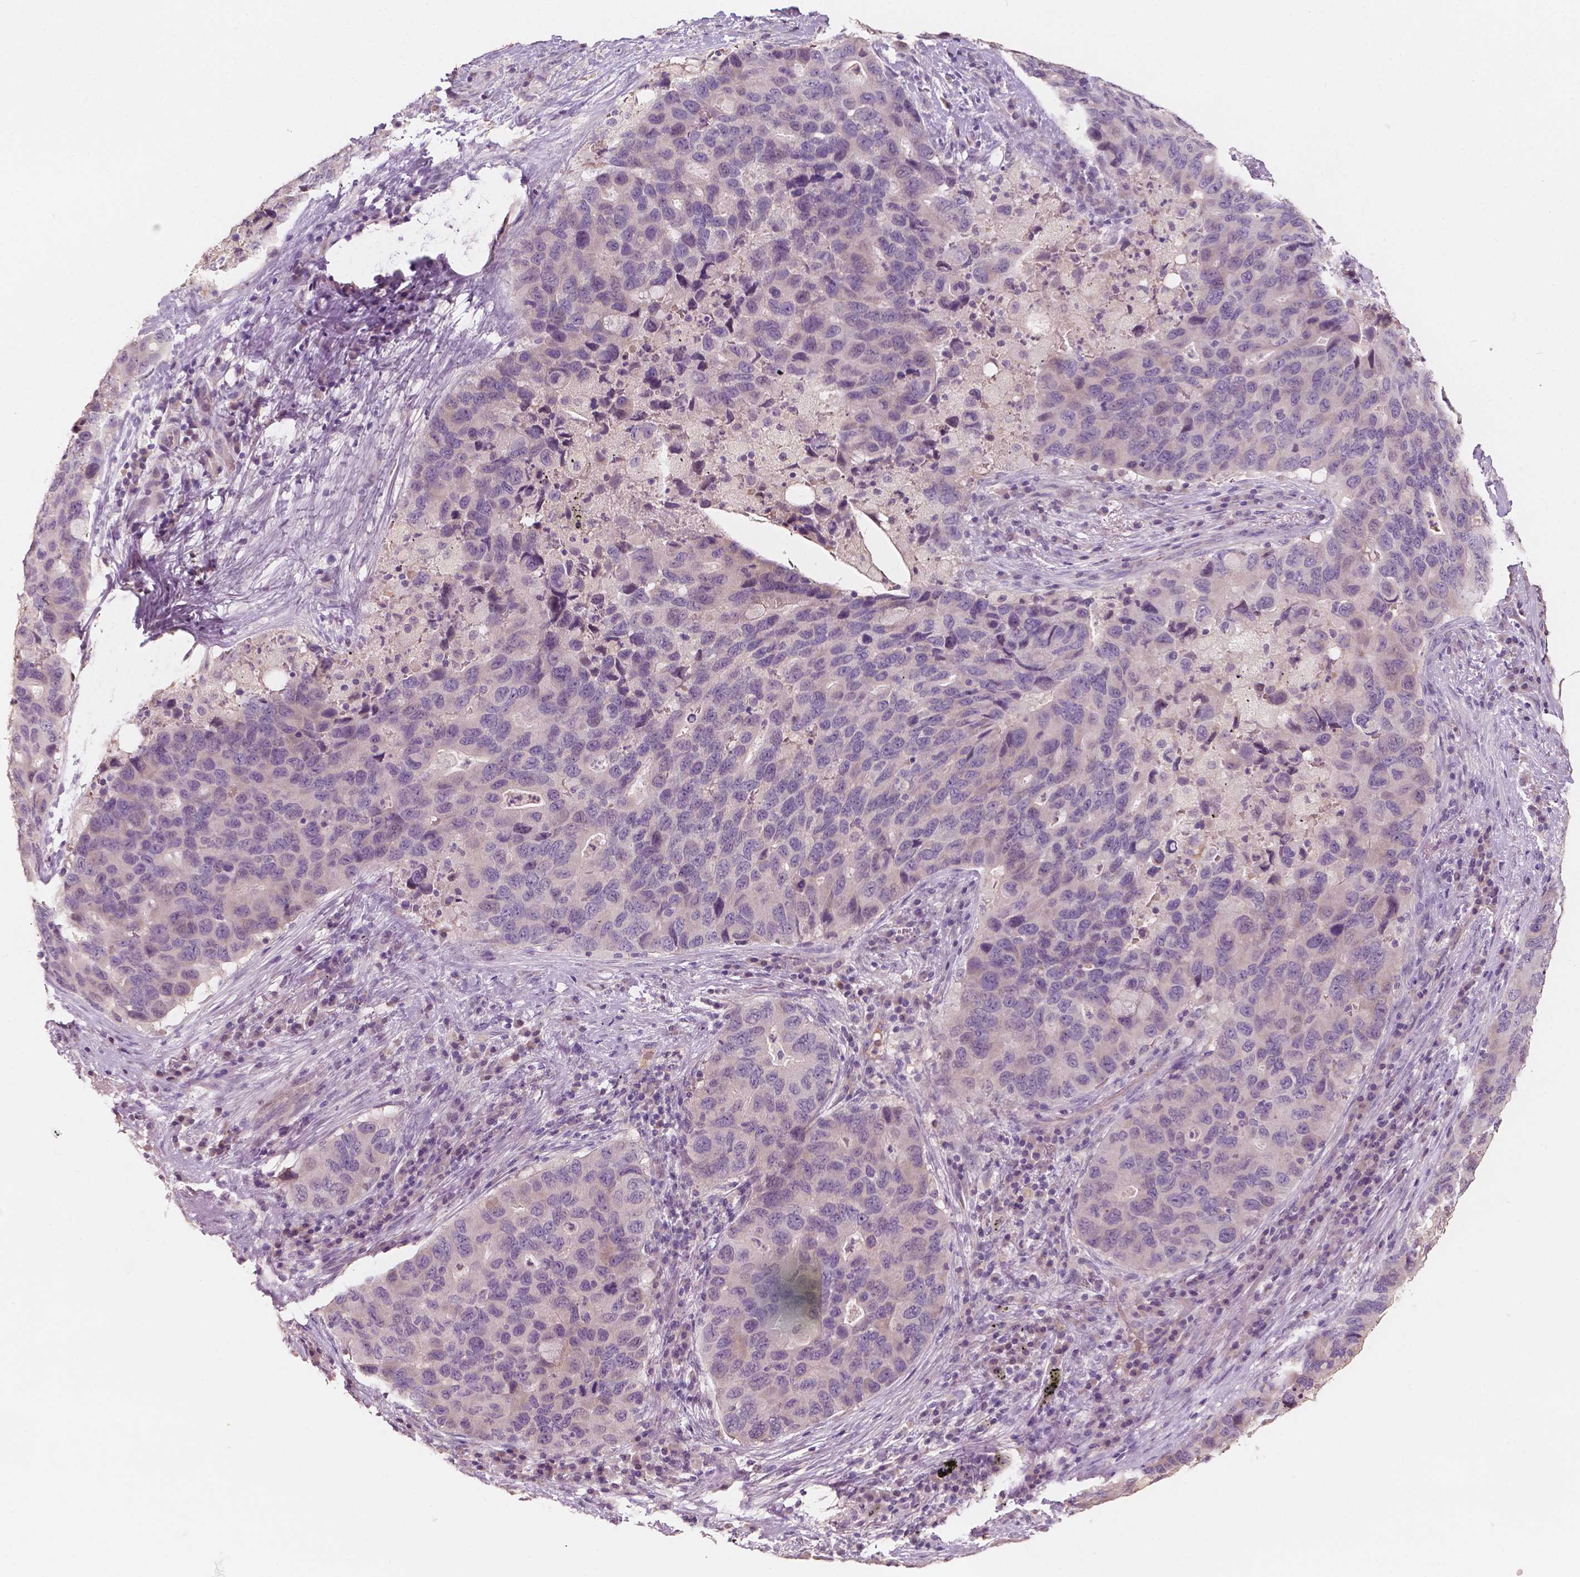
{"staining": {"intensity": "negative", "quantity": "none", "location": "none"}, "tissue": "lung cancer", "cell_type": "Tumor cells", "image_type": "cancer", "snomed": [{"axis": "morphology", "description": "Adenocarcinoma, NOS"}, {"axis": "morphology", "description": "Adenocarcinoma, metastatic, NOS"}, {"axis": "topography", "description": "Lymph node"}, {"axis": "topography", "description": "Lung"}], "caption": "DAB immunohistochemical staining of human lung cancer exhibits no significant staining in tumor cells.", "gene": "NPC1L1", "patient": {"sex": "female", "age": 54}}